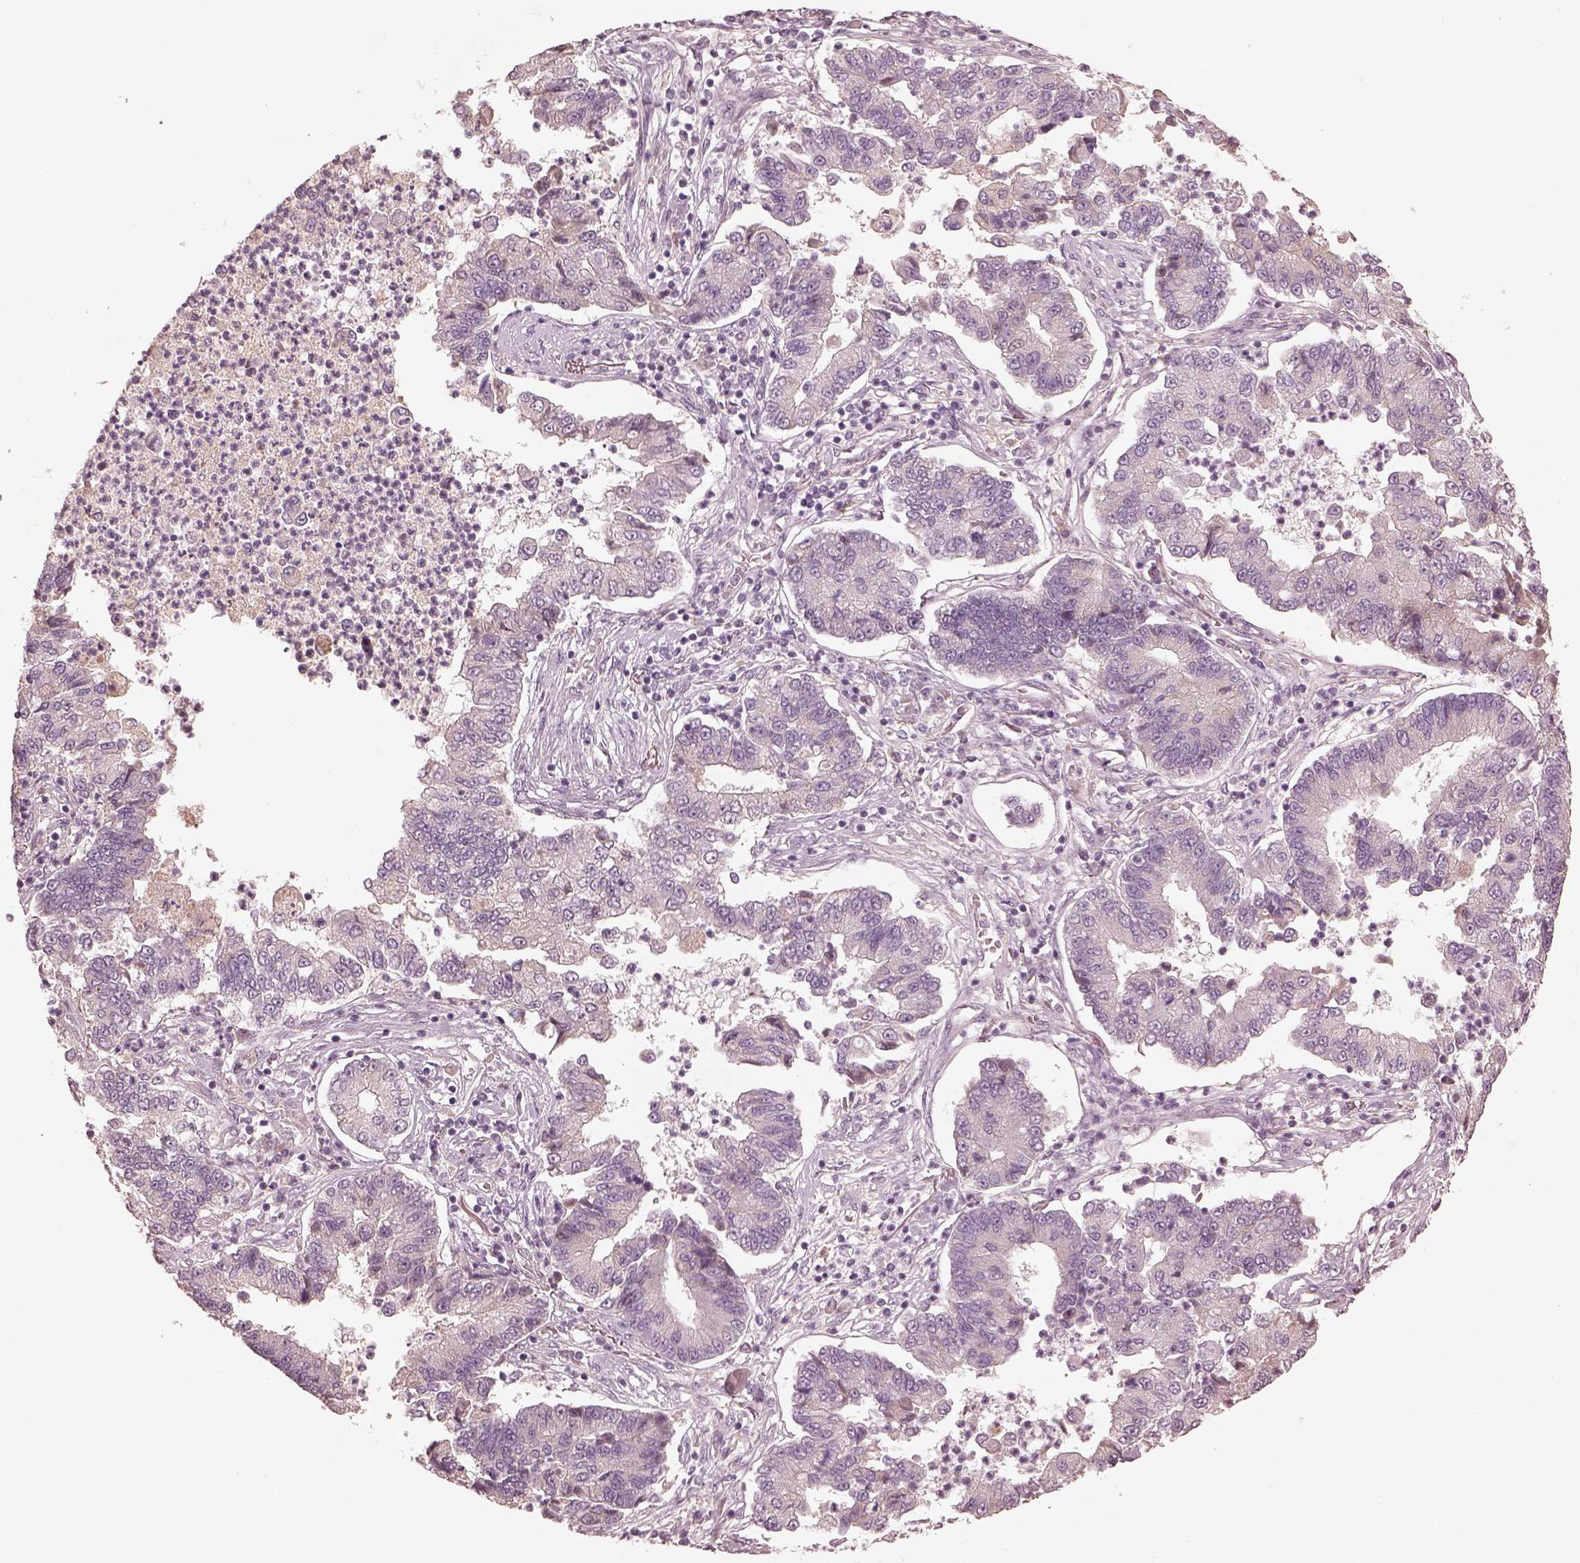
{"staining": {"intensity": "negative", "quantity": "none", "location": "none"}, "tissue": "lung cancer", "cell_type": "Tumor cells", "image_type": "cancer", "snomed": [{"axis": "morphology", "description": "Adenocarcinoma, NOS"}, {"axis": "topography", "description": "Lung"}], "caption": "Histopathology image shows no protein staining in tumor cells of lung adenocarcinoma tissue. Nuclei are stained in blue.", "gene": "VWA5B1", "patient": {"sex": "female", "age": 57}}